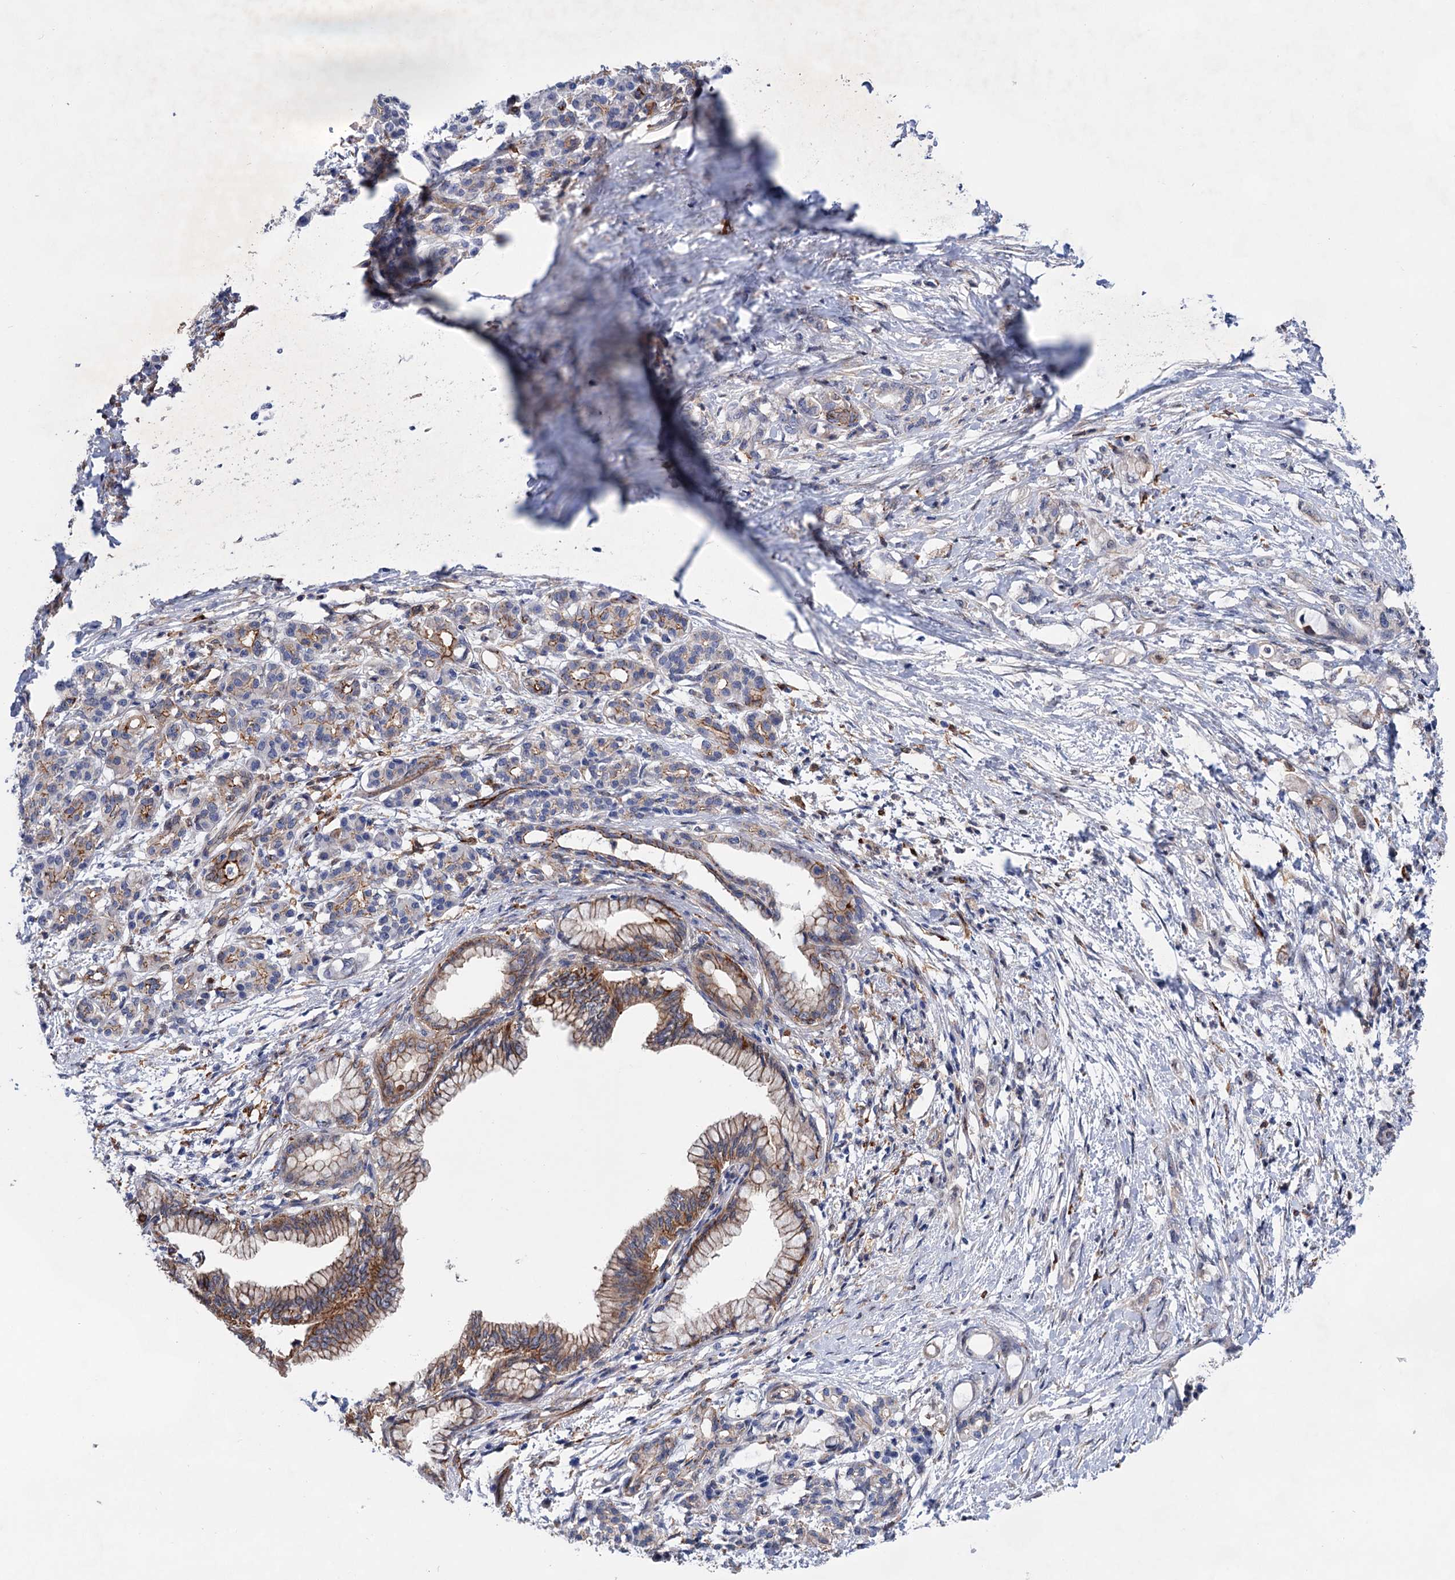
{"staining": {"intensity": "moderate", "quantity": ">75%", "location": "cytoplasmic/membranous"}, "tissue": "pancreatic cancer", "cell_type": "Tumor cells", "image_type": "cancer", "snomed": [{"axis": "morphology", "description": "Adenocarcinoma, NOS"}, {"axis": "topography", "description": "Pancreas"}], "caption": "Pancreatic cancer (adenocarcinoma) stained with DAB immunohistochemistry reveals medium levels of moderate cytoplasmic/membranous staining in about >75% of tumor cells. The protein of interest is stained brown, and the nuclei are stained in blue (DAB (3,3'-diaminobenzidine) IHC with brightfield microscopy, high magnification).", "gene": "TMTC3", "patient": {"sex": "female", "age": 55}}